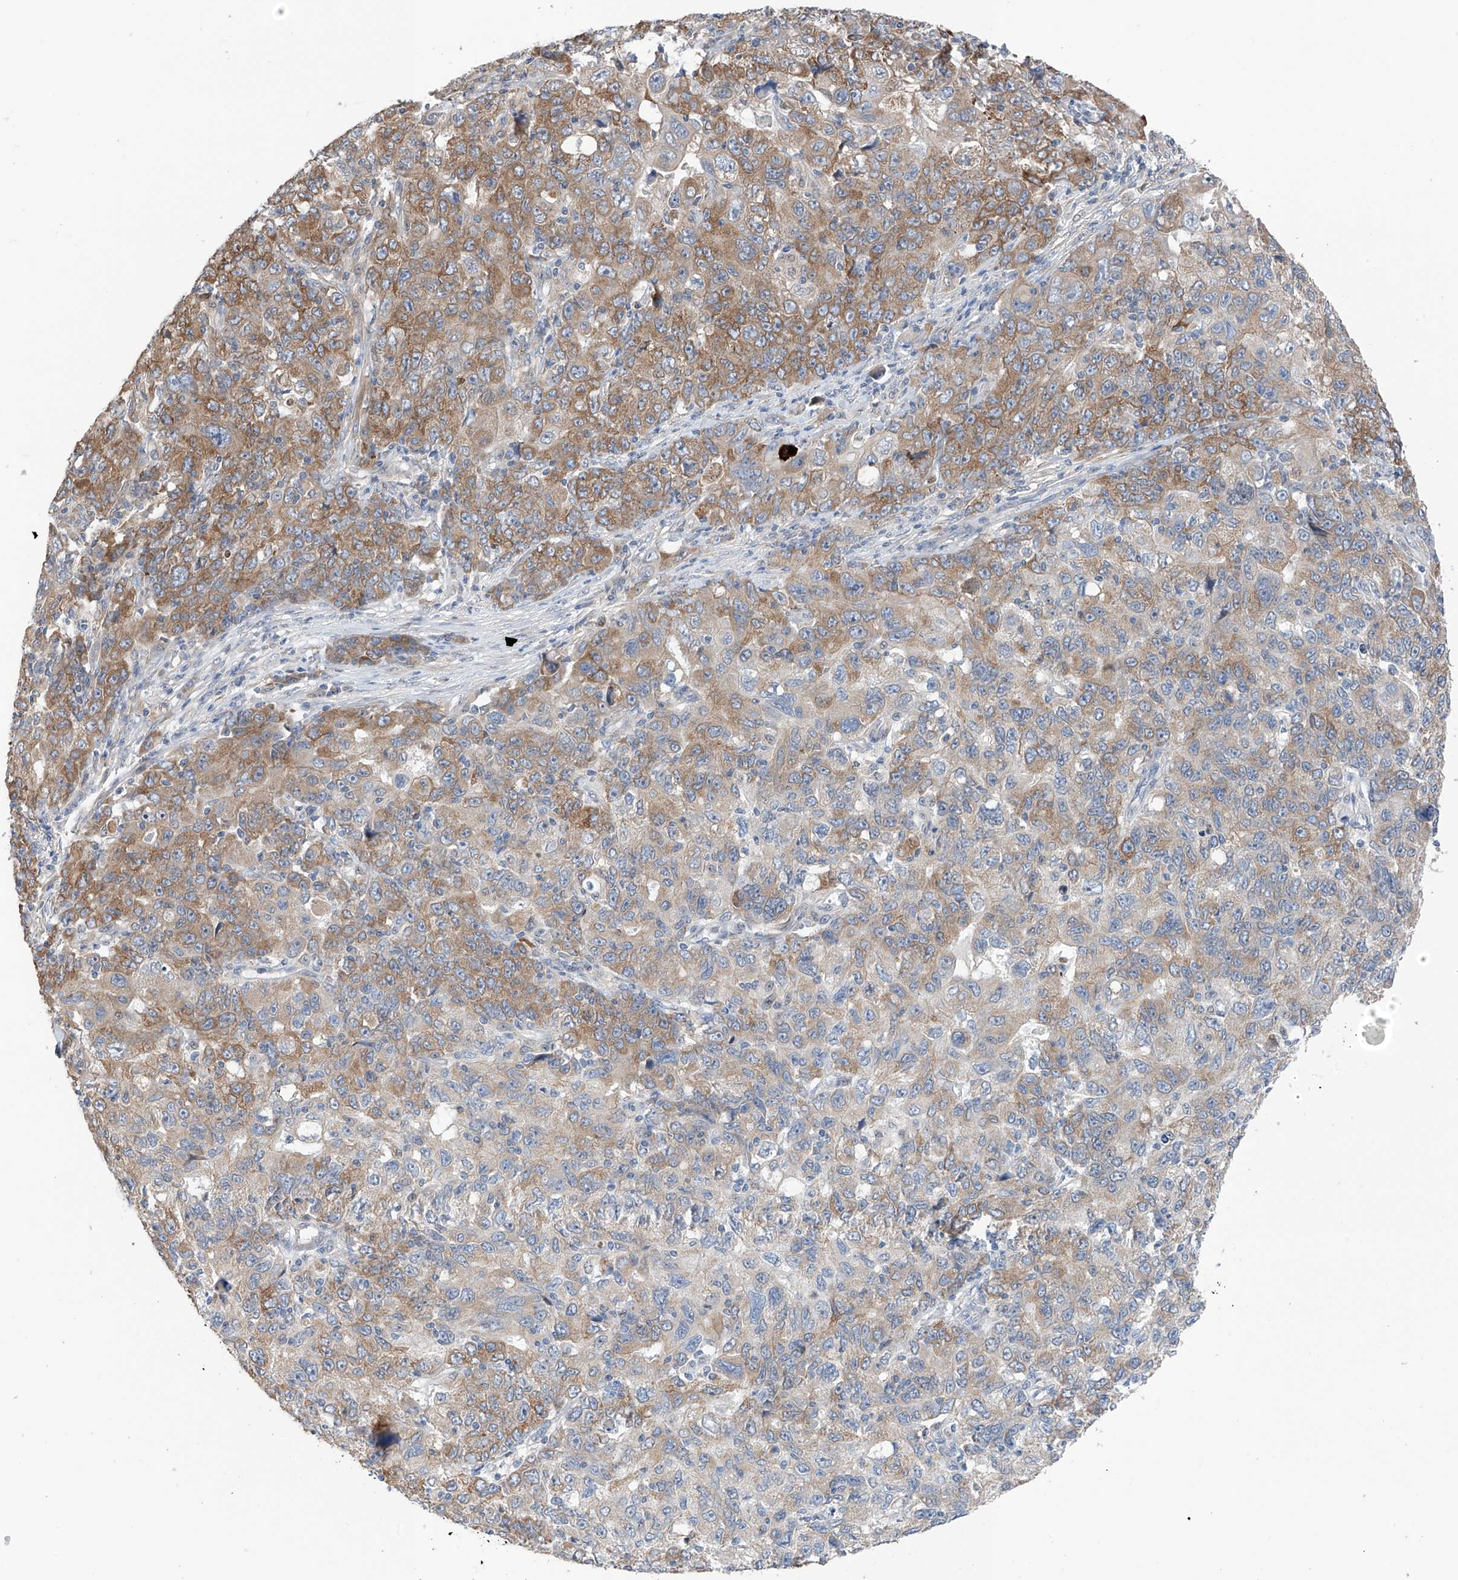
{"staining": {"intensity": "moderate", "quantity": "25%-75%", "location": "cytoplasmic/membranous"}, "tissue": "ovarian cancer", "cell_type": "Tumor cells", "image_type": "cancer", "snomed": [{"axis": "morphology", "description": "Carcinoma, endometroid"}, {"axis": "topography", "description": "Ovary"}], "caption": "Immunohistochemistry (IHC) (DAB (3,3'-diaminobenzidine)) staining of ovarian cancer displays moderate cytoplasmic/membranous protein expression in approximately 25%-75% of tumor cells. The protein is shown in brown color, while the nuclei are stained blue.", "gene": "REC8", "patient": {"sex": "female", "age": 42}}